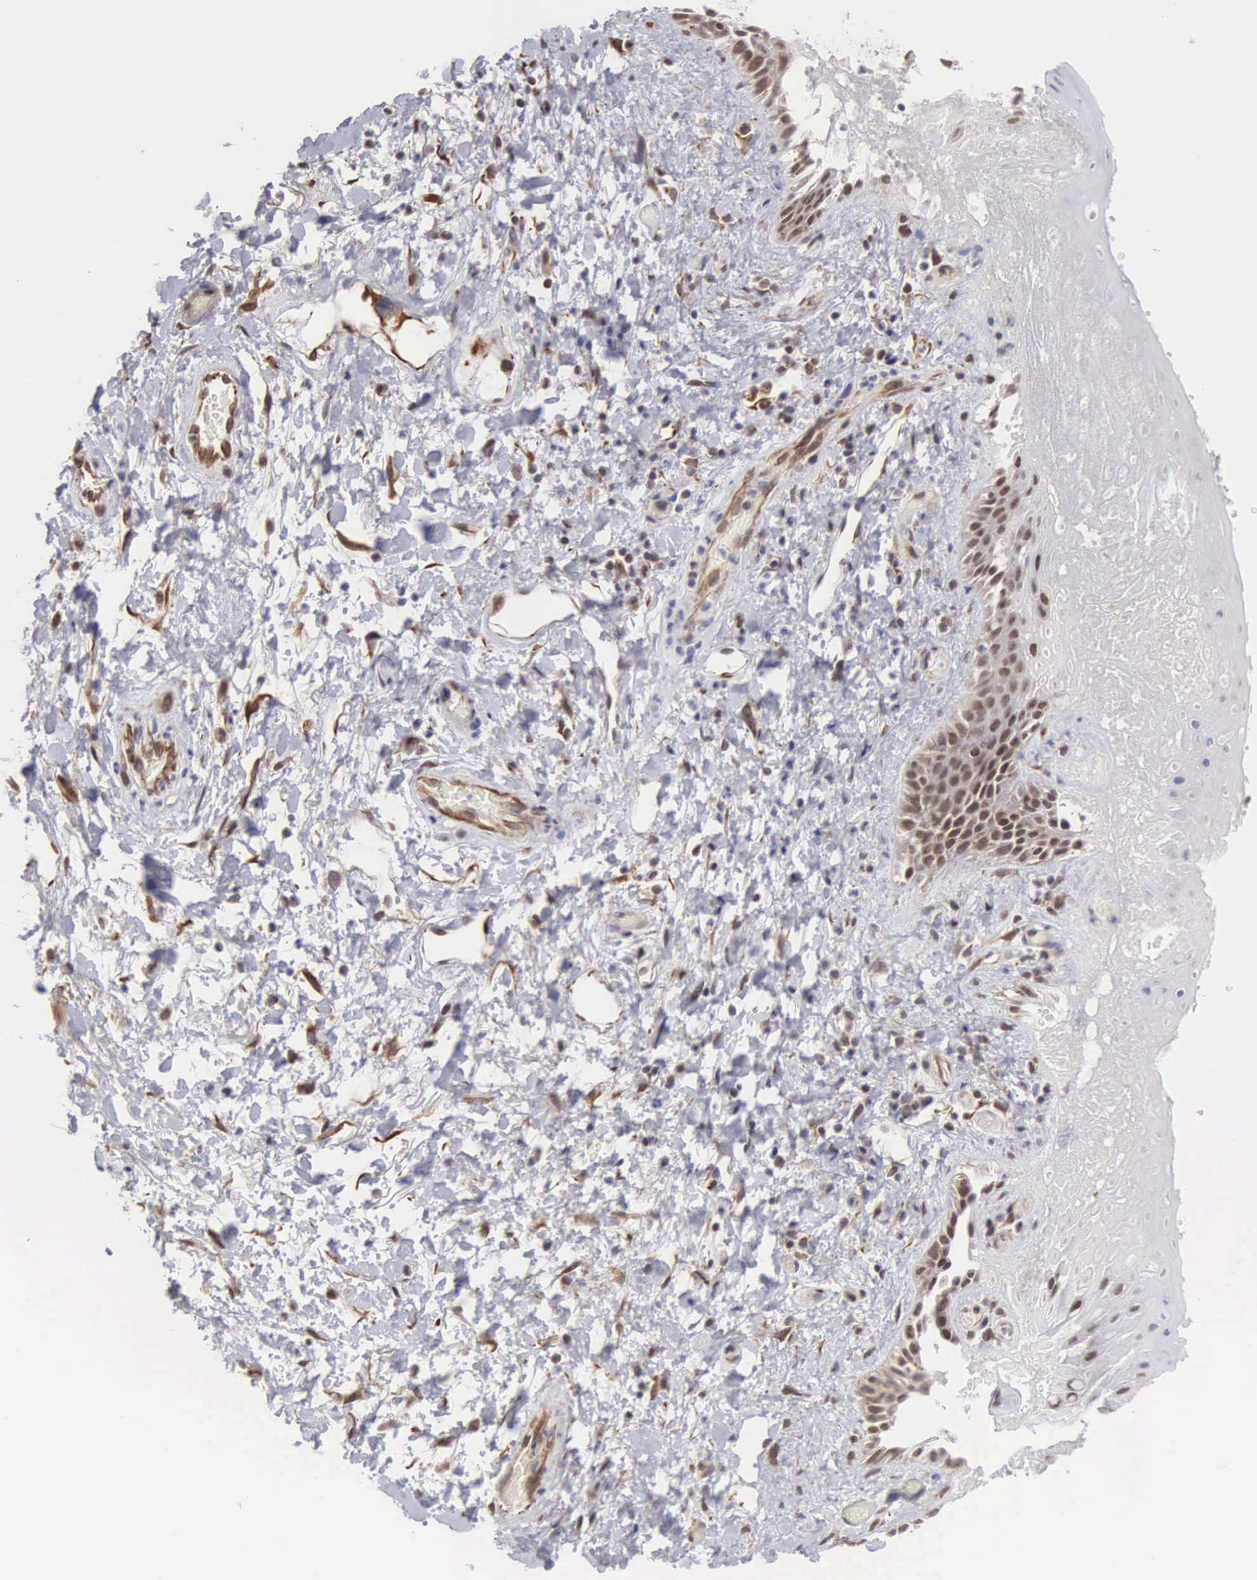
{"staining": {"intensity": "moderate", "quantity": ">75%", "location": "nuclear"}, "tissue": "skin", "cell_type": "Epidermal cells", "image_type": "normal", "snomed": [{"axis": "morphology", "description": "Normal tissue, NOS"}, {"axis": "topography", "description": "Anal"}], "caption": "Epidermal cells exhibit medium levels of moderate nuclear expression in approximately >75% of cells in unremarkable skin.", "gene": "MORC2", "patient": {"sex": "male", "age": 78}}